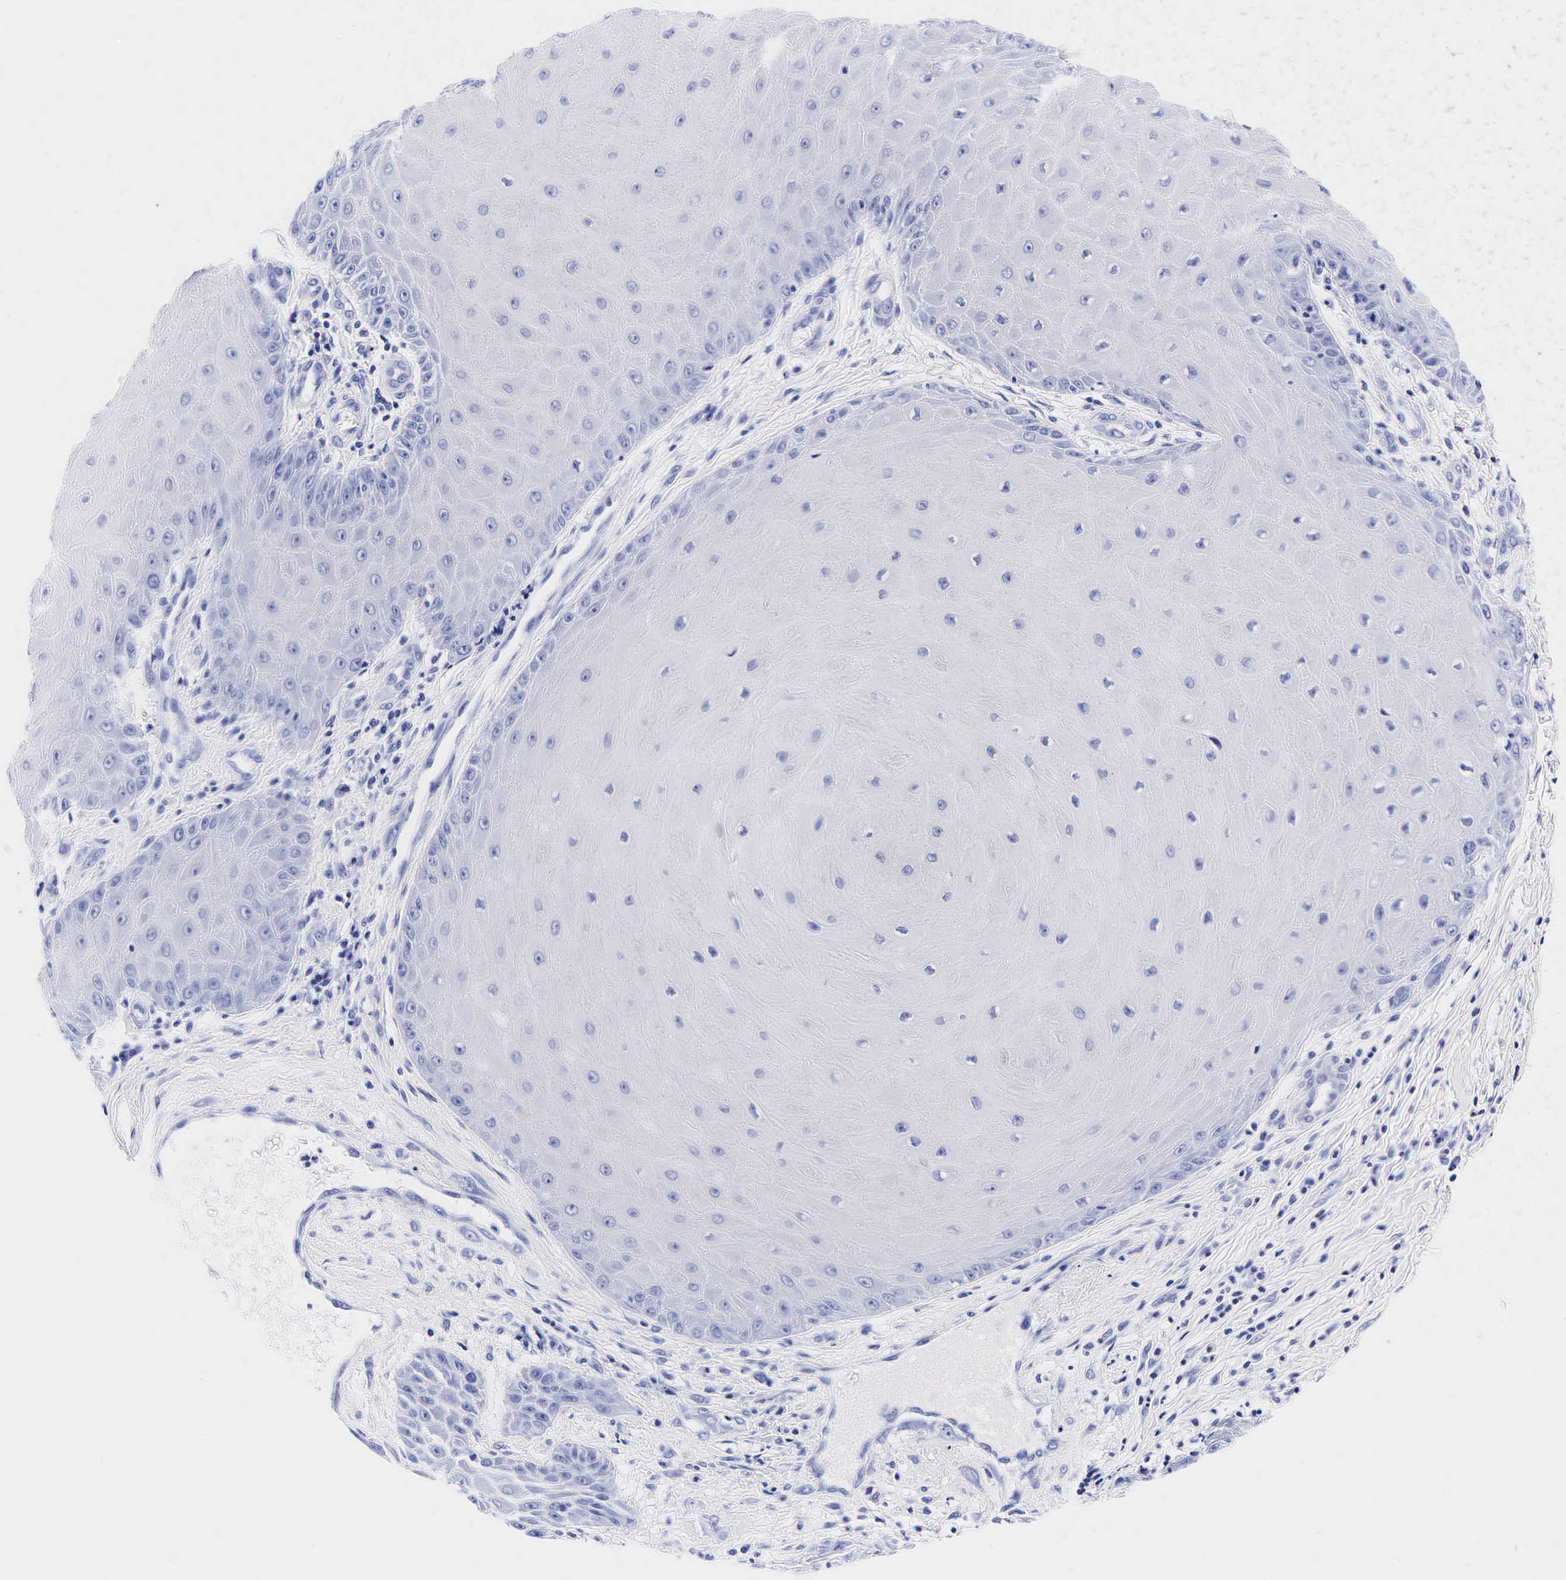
{"staining": {"intensity": "negative", "quantity": "none", "location": "none"}, "tissue": "skin cancer", "cell_type": "Tumor cells", "image_type": "cancer", "snomed": [{"axis": "morphology", "description": "Squamous cell carcinoma, NOS"}, {"axis": "topography", "description": "Skin"}], "caption": "Histopathology image shows no protein positivity in tumor cells of skin cancer tissue.", "gene": "GCG", "patient": {"sex": "male", "age": 57}}